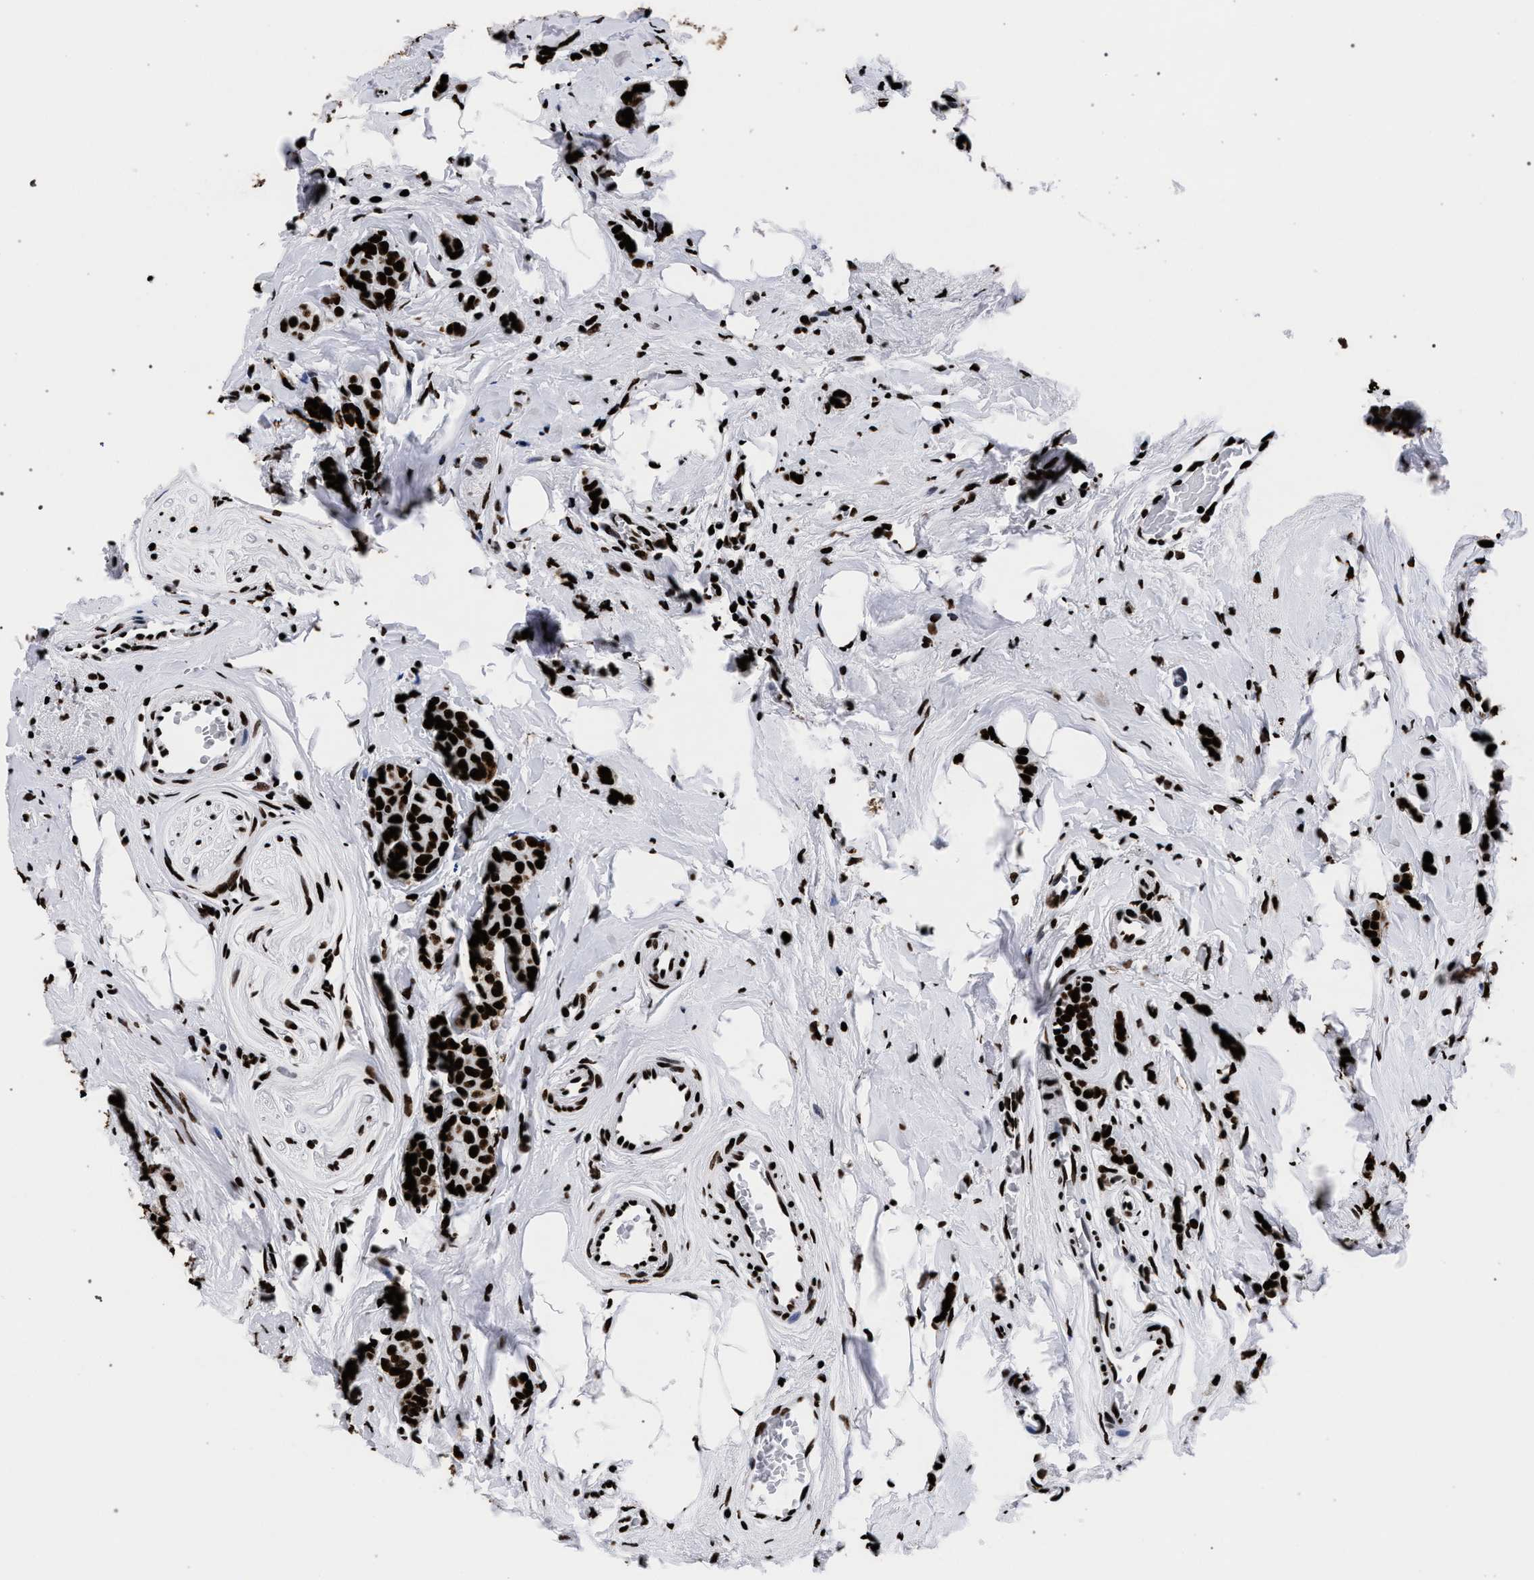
{"staining": {"intensity": "strong", "quantity": ">75%", "location": "nuclear"}, "tissue": "breast cancer", "cell_type": "Tumor cells", "image_type": "cancer", "snomed": [{"axis": "morphology", "description": "Lobular carcinoma"}, {"axis": "topography", "description": "Breast"}], "caption": "Protein staining of breast cancer tissue exhibits strong nuclear positivity in about >75% of tumor cells.", "gene": "HNRNPA1", "patient": {"sex": "female", "age": 60}}